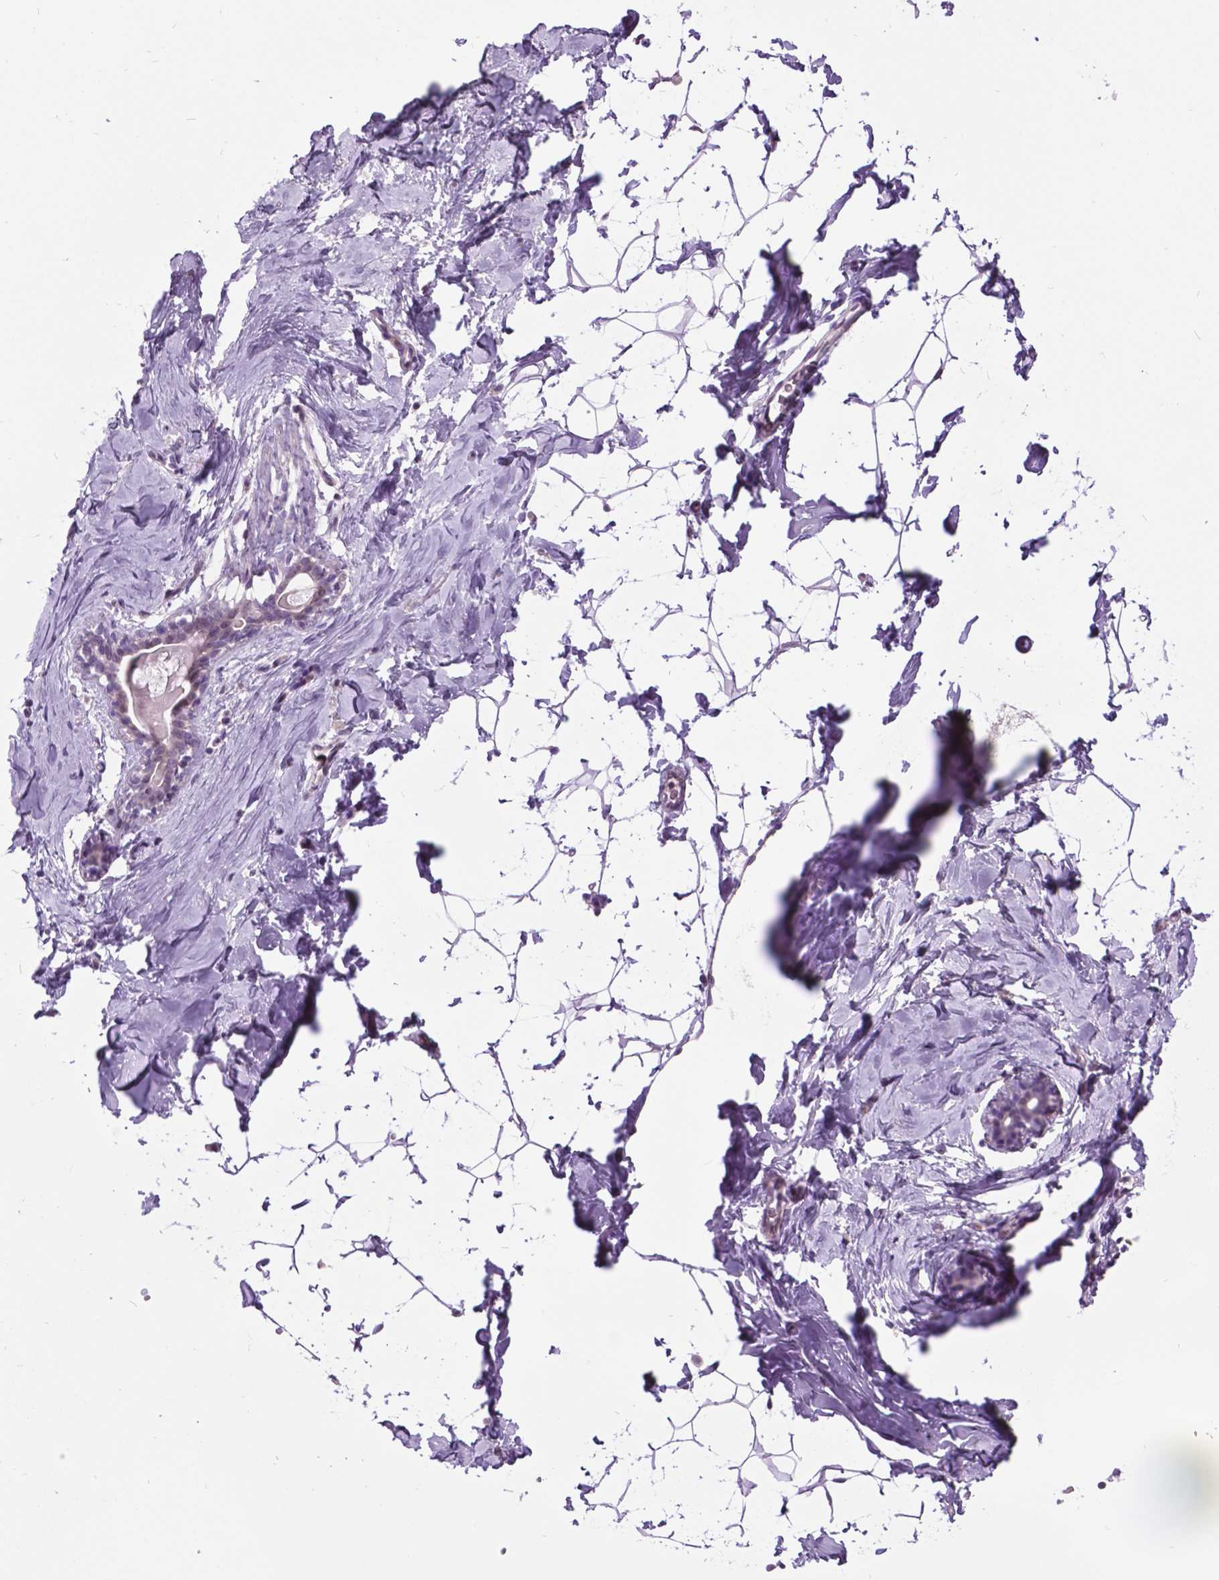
{"staining": {"intensity": "negative", "quantity": "none", "location": "none"}, "tissue": "breast", "cell_type": "Adipocytes", "image_type": "normal", "snomed": [{"axis": "morphology", "description": "Normal tissue, NOS"}, {"axis": "topography", "description": "Breast"}], "caption": "The IHC micrograph has no significant expression in adipocytes of breast.", "gene": "DPF3", "patient": {"sex": "female", "age": 32}}